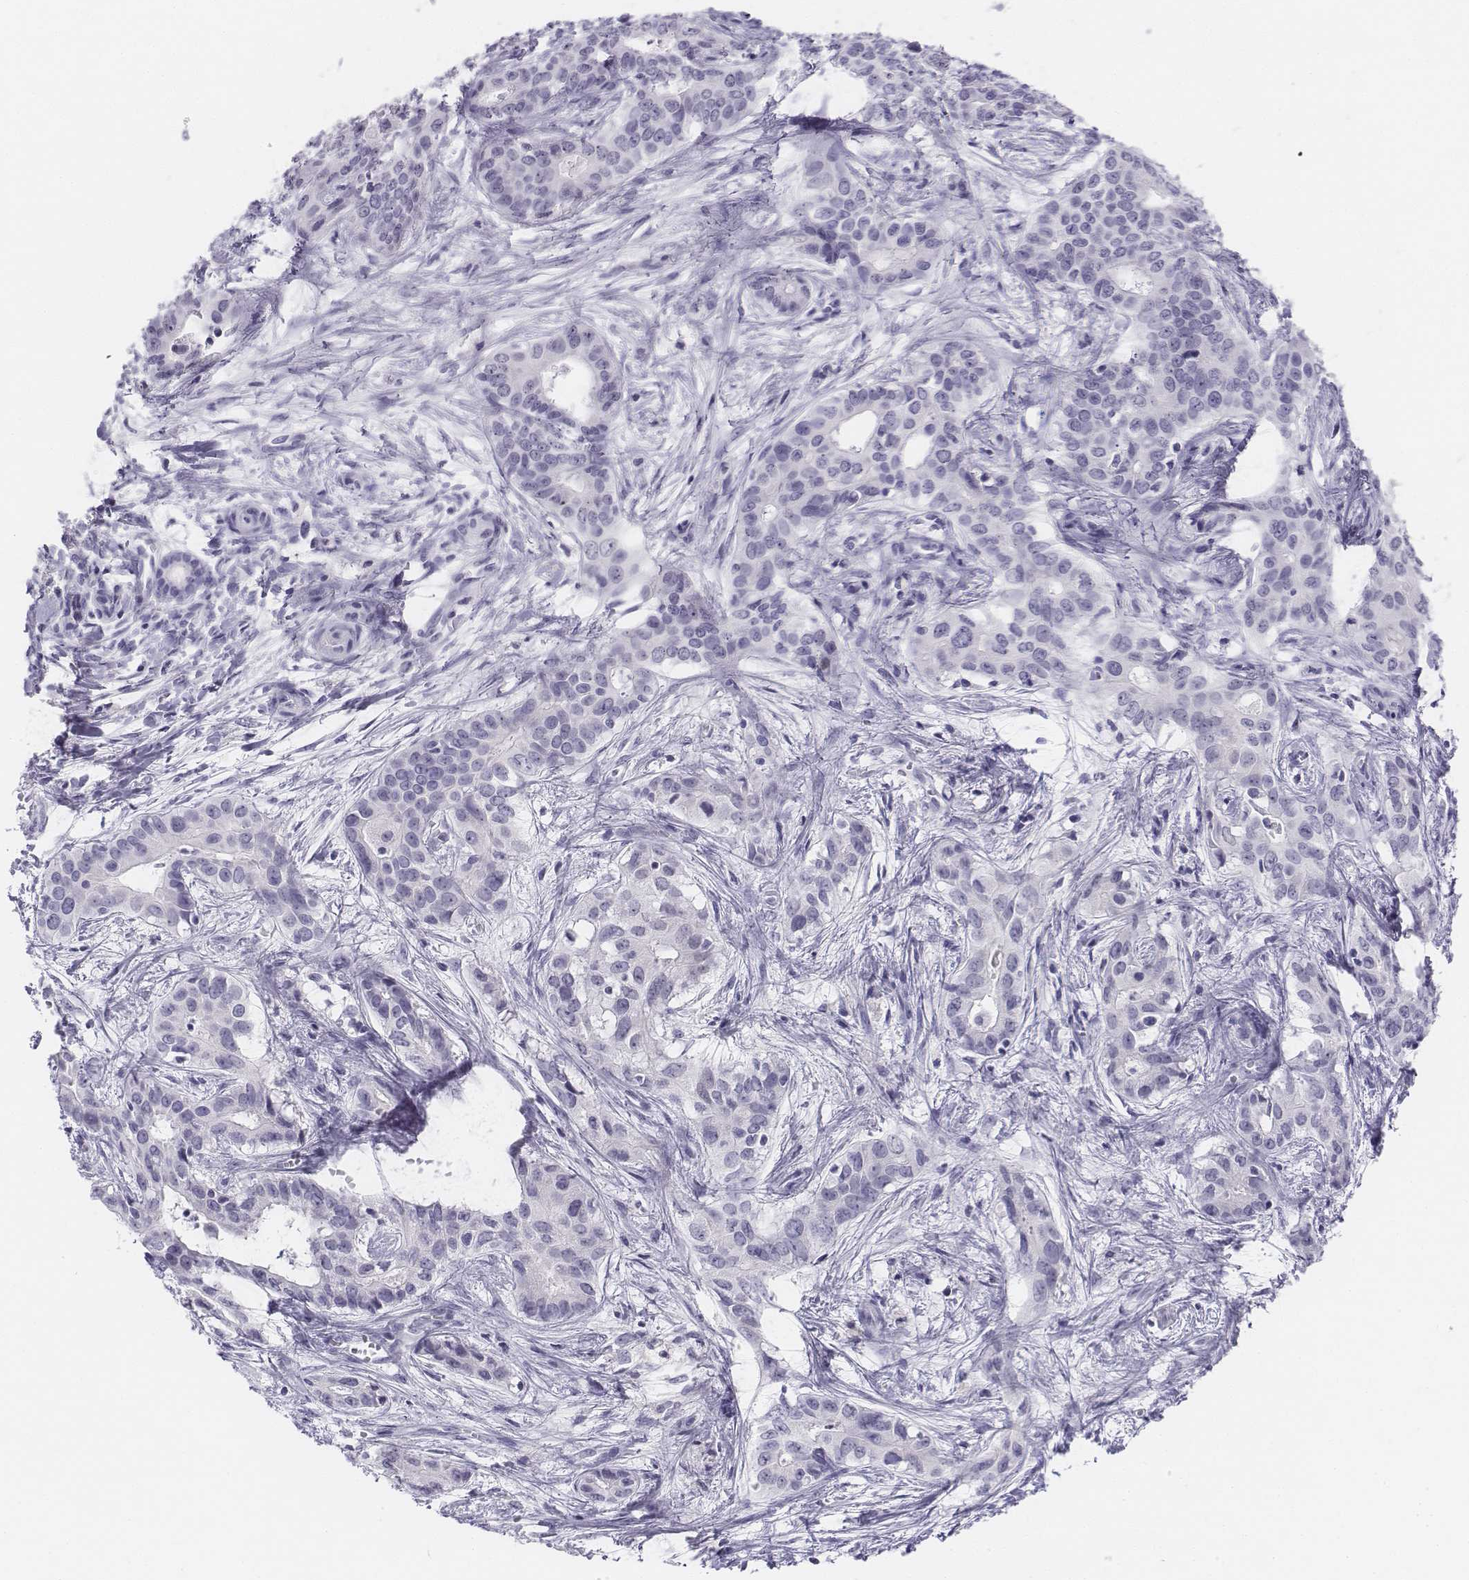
{"staining": {"intensity": "negative", "quantity": "none", "location": "none"}, "tissue": "liver cancer", "cell_type": "Tumor cells", "image_type": "cancer", "snomed": [{"axis": "morphology", "description": "Cholangiocarcinoma"}, {"axis": "topography", "description": "Liver"}], "caption": "Immunohistochemical staining of human liver cancer demonstrates no significant staining in tumor cells. (DAB immunohistochemistry, high magnification).", "gene": "UCN2", "patient": {"sex": "female", "age": 65}}